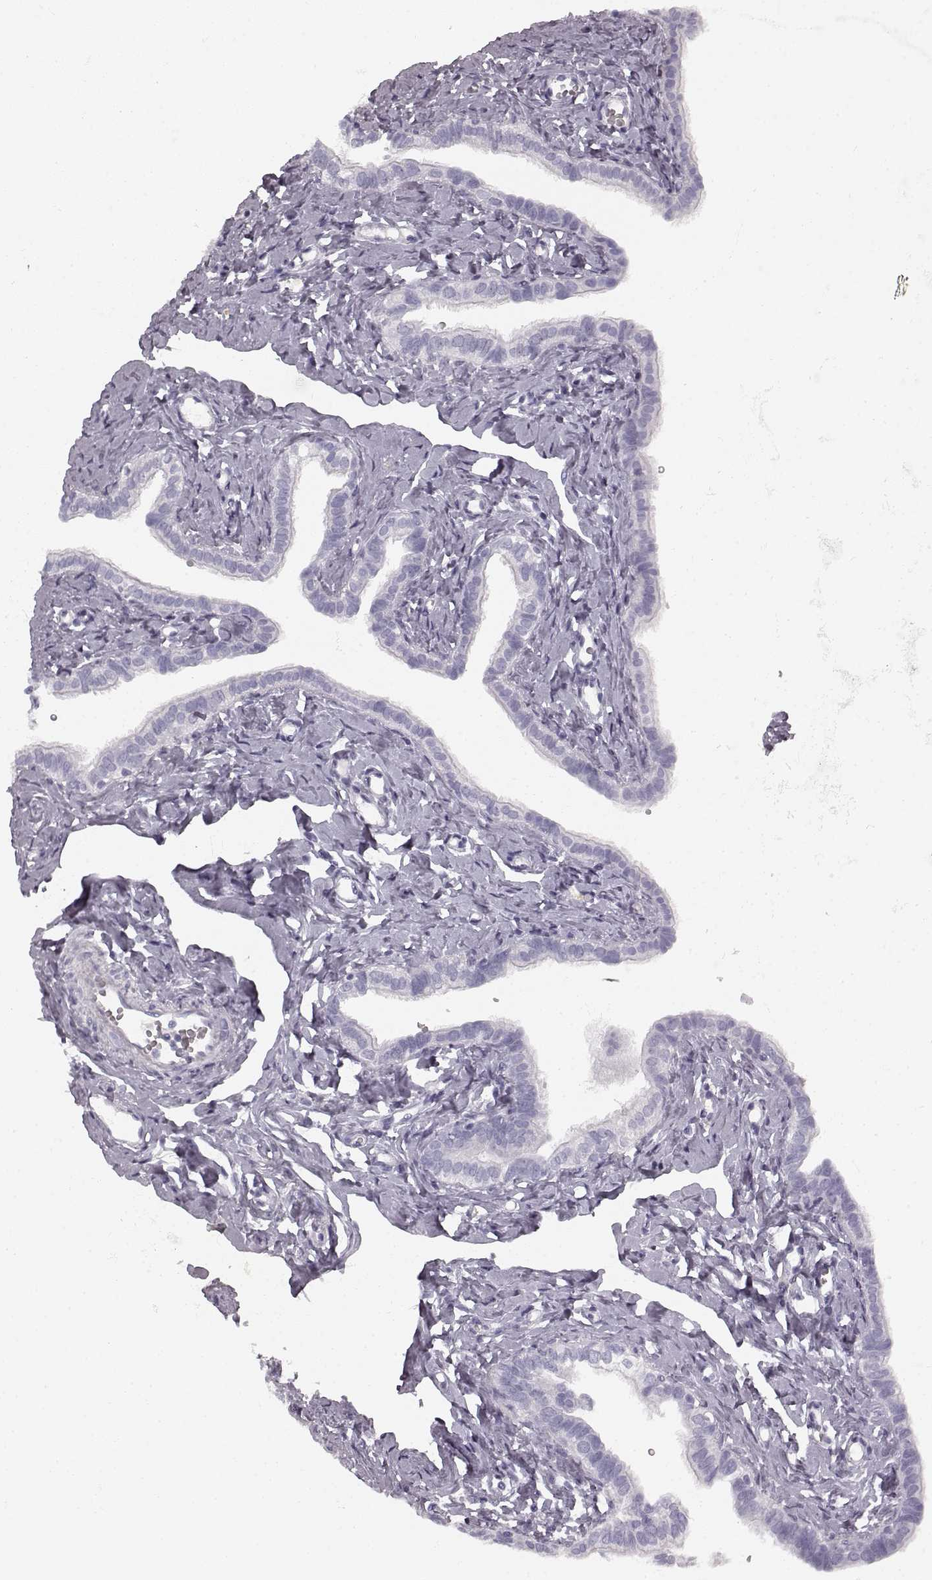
{"staining": {"intensity": "negative", "quantity": "none", "location": "none"}, "tissue": "fallopian tube", "cell_type": "Glandular cells", "image_type": "normal", "snomed": [{"axis": "morphology", "description": "Normal tissue, NOS"}, {"axis": "topography", "description": "Fallopian tube"}], "caption": "DAB immunohistochemical staining of normal fallopian tube reveals no significant expression in glandular cells.", "gene": "TMPRSS15", "patient": {"sex": "female", "age": 41}}